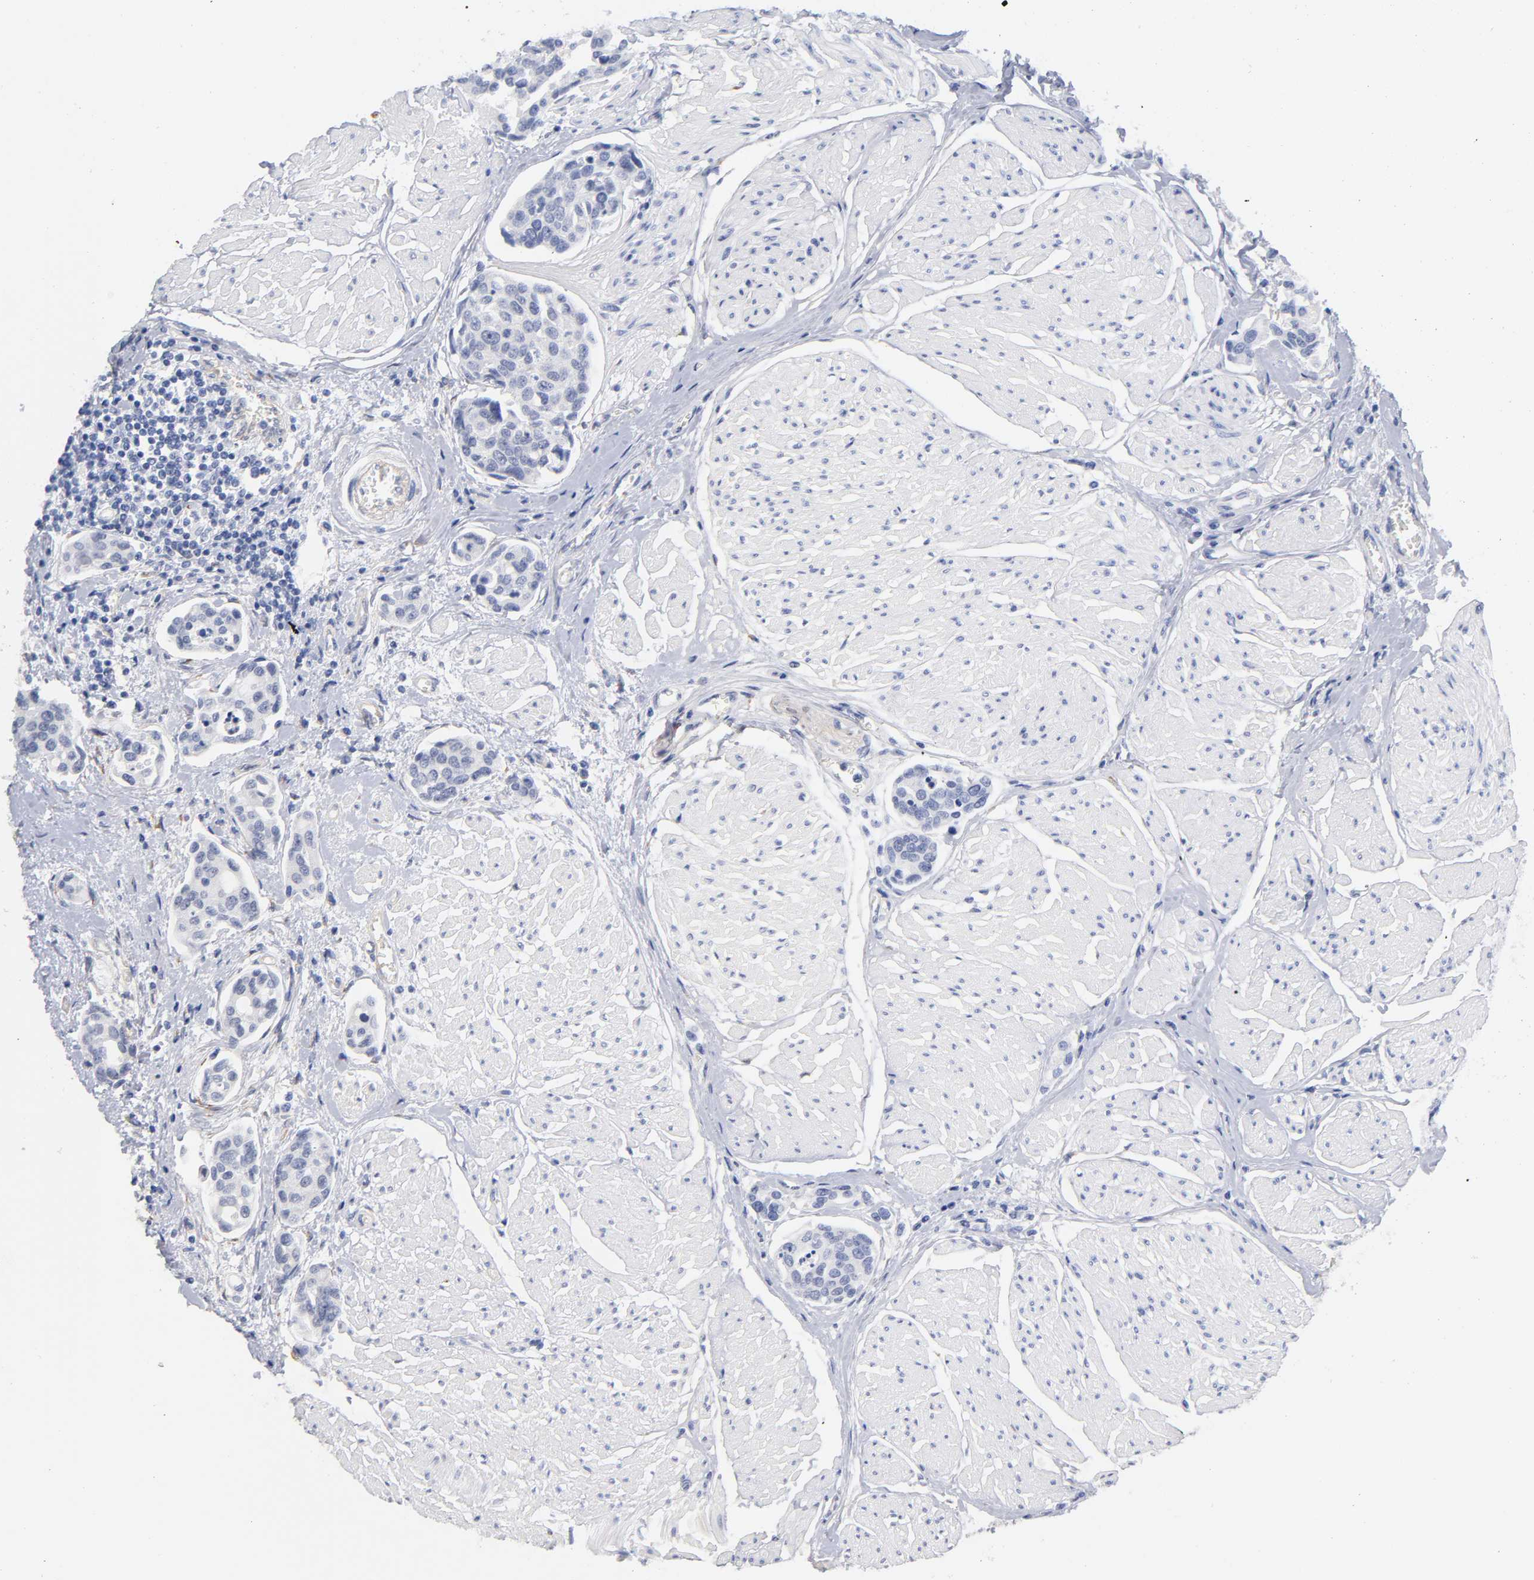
{"staining": {"intensity": "negative", "quantity": "none", "location": "none"}, "tissue": "urothelial cancer", "cell_type": "Tumor cells", "image_type": "cancer", "snomed": [{"axis": "morphology", "description": "Urothelial carcinoma, High grade"}, {"axis": "topography", "description": "Urinary bladder"}], "caption": "A high-resolution photomicrograph shows IHC staining of urothelial cancer, which reveals no significant expression in tumor cells.", "gene": "LAMB1", "patient": {"sex": "male", "age": 78}}